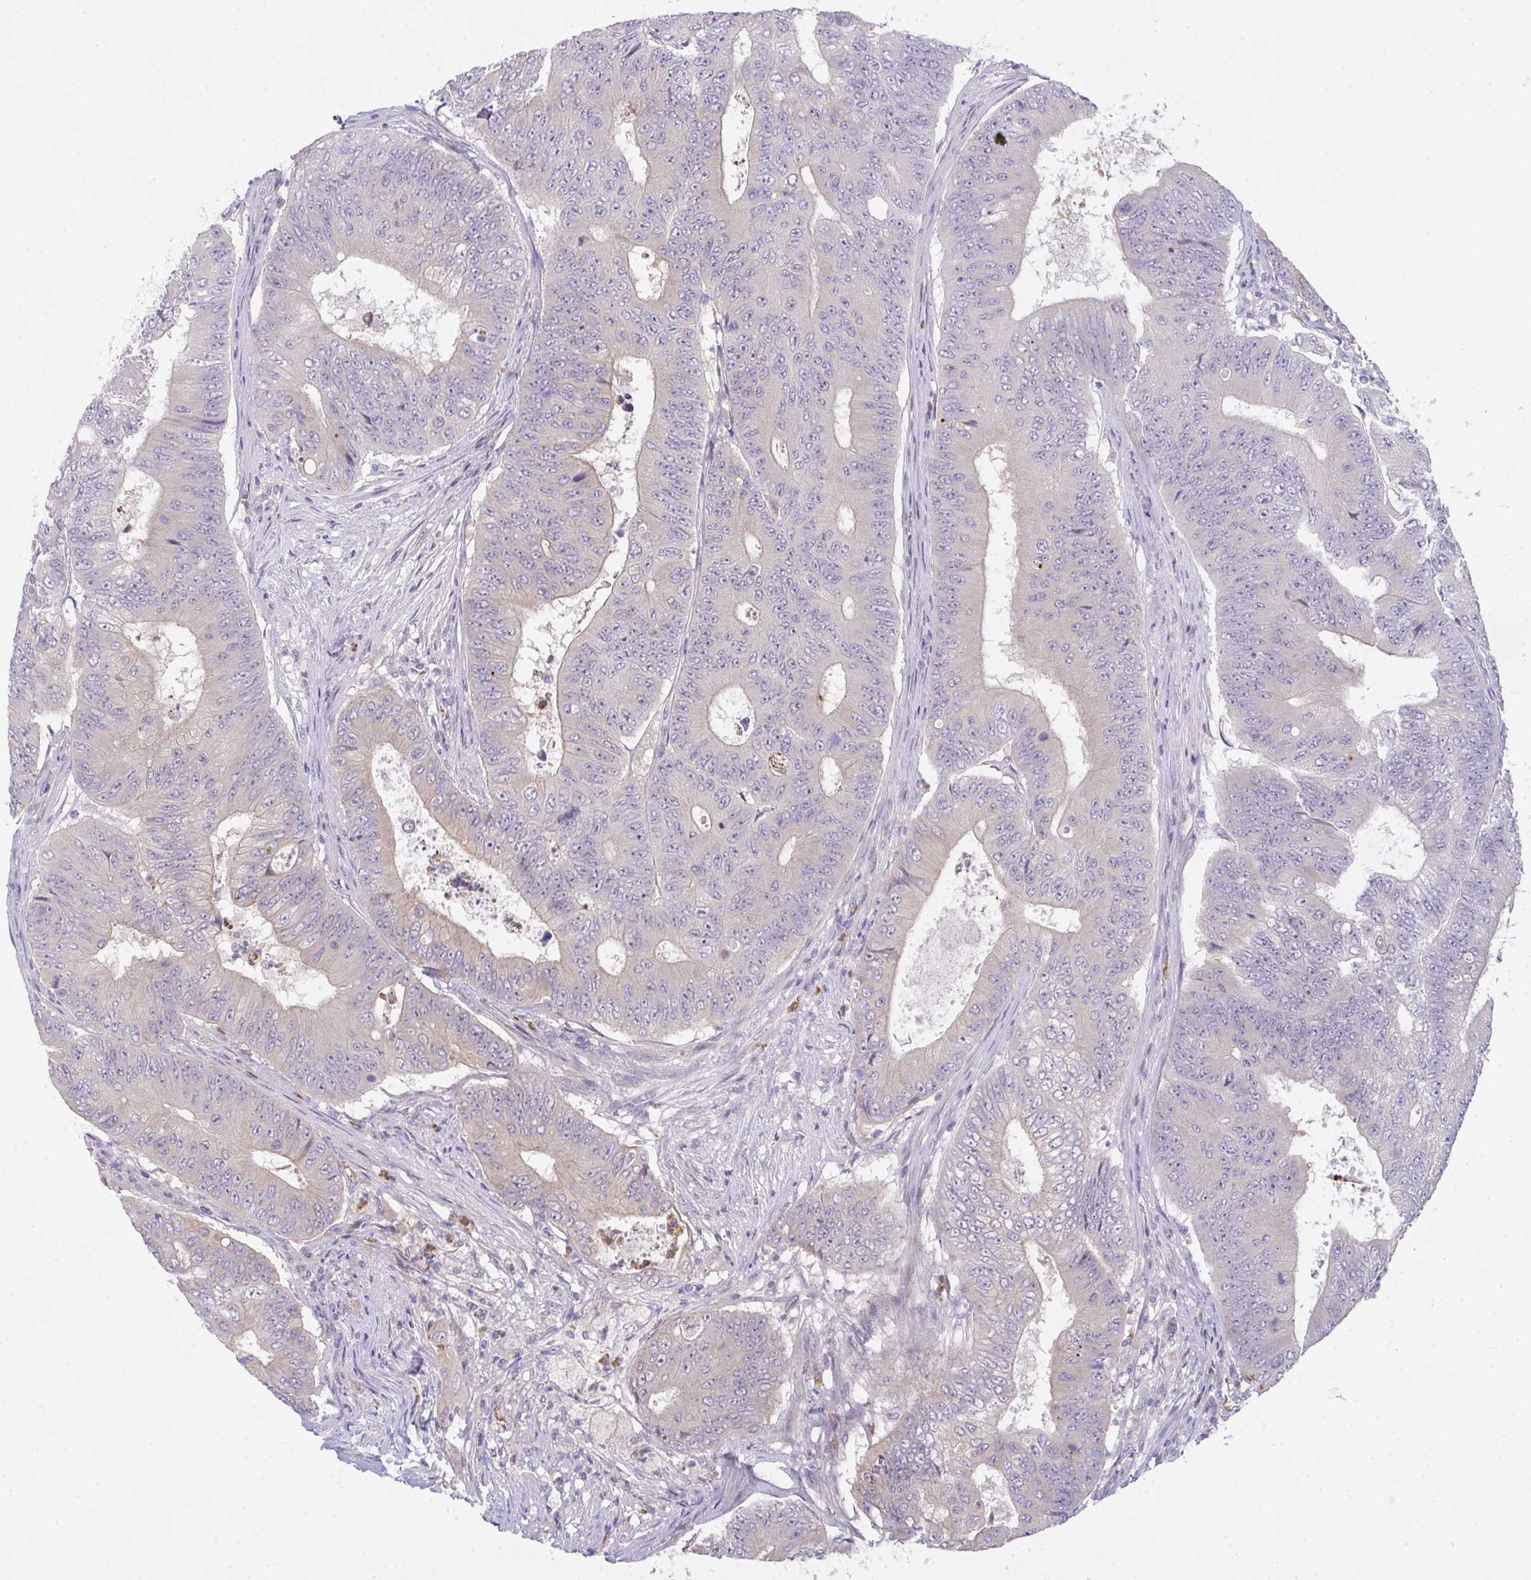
{"staining": {"intensity": "negative", "quantity": "none", "location": "none"}, "tissue": "colorectal cancer", "cell_type": "Tumor cells", "image_type": "cancer", "snomed": [{"axis": "morphology", "description": "Adenocarcinoma, NOS"}, {"axis": "topography", "description": "Colon"}], "caption": "The immunohistochemistry photomicrograph has no significant positivity in tumor cells of adenocarcinoma (colorectal) tissue.", "gene": "RIOK1", "patient": {"sex": "female", "age": 48}}